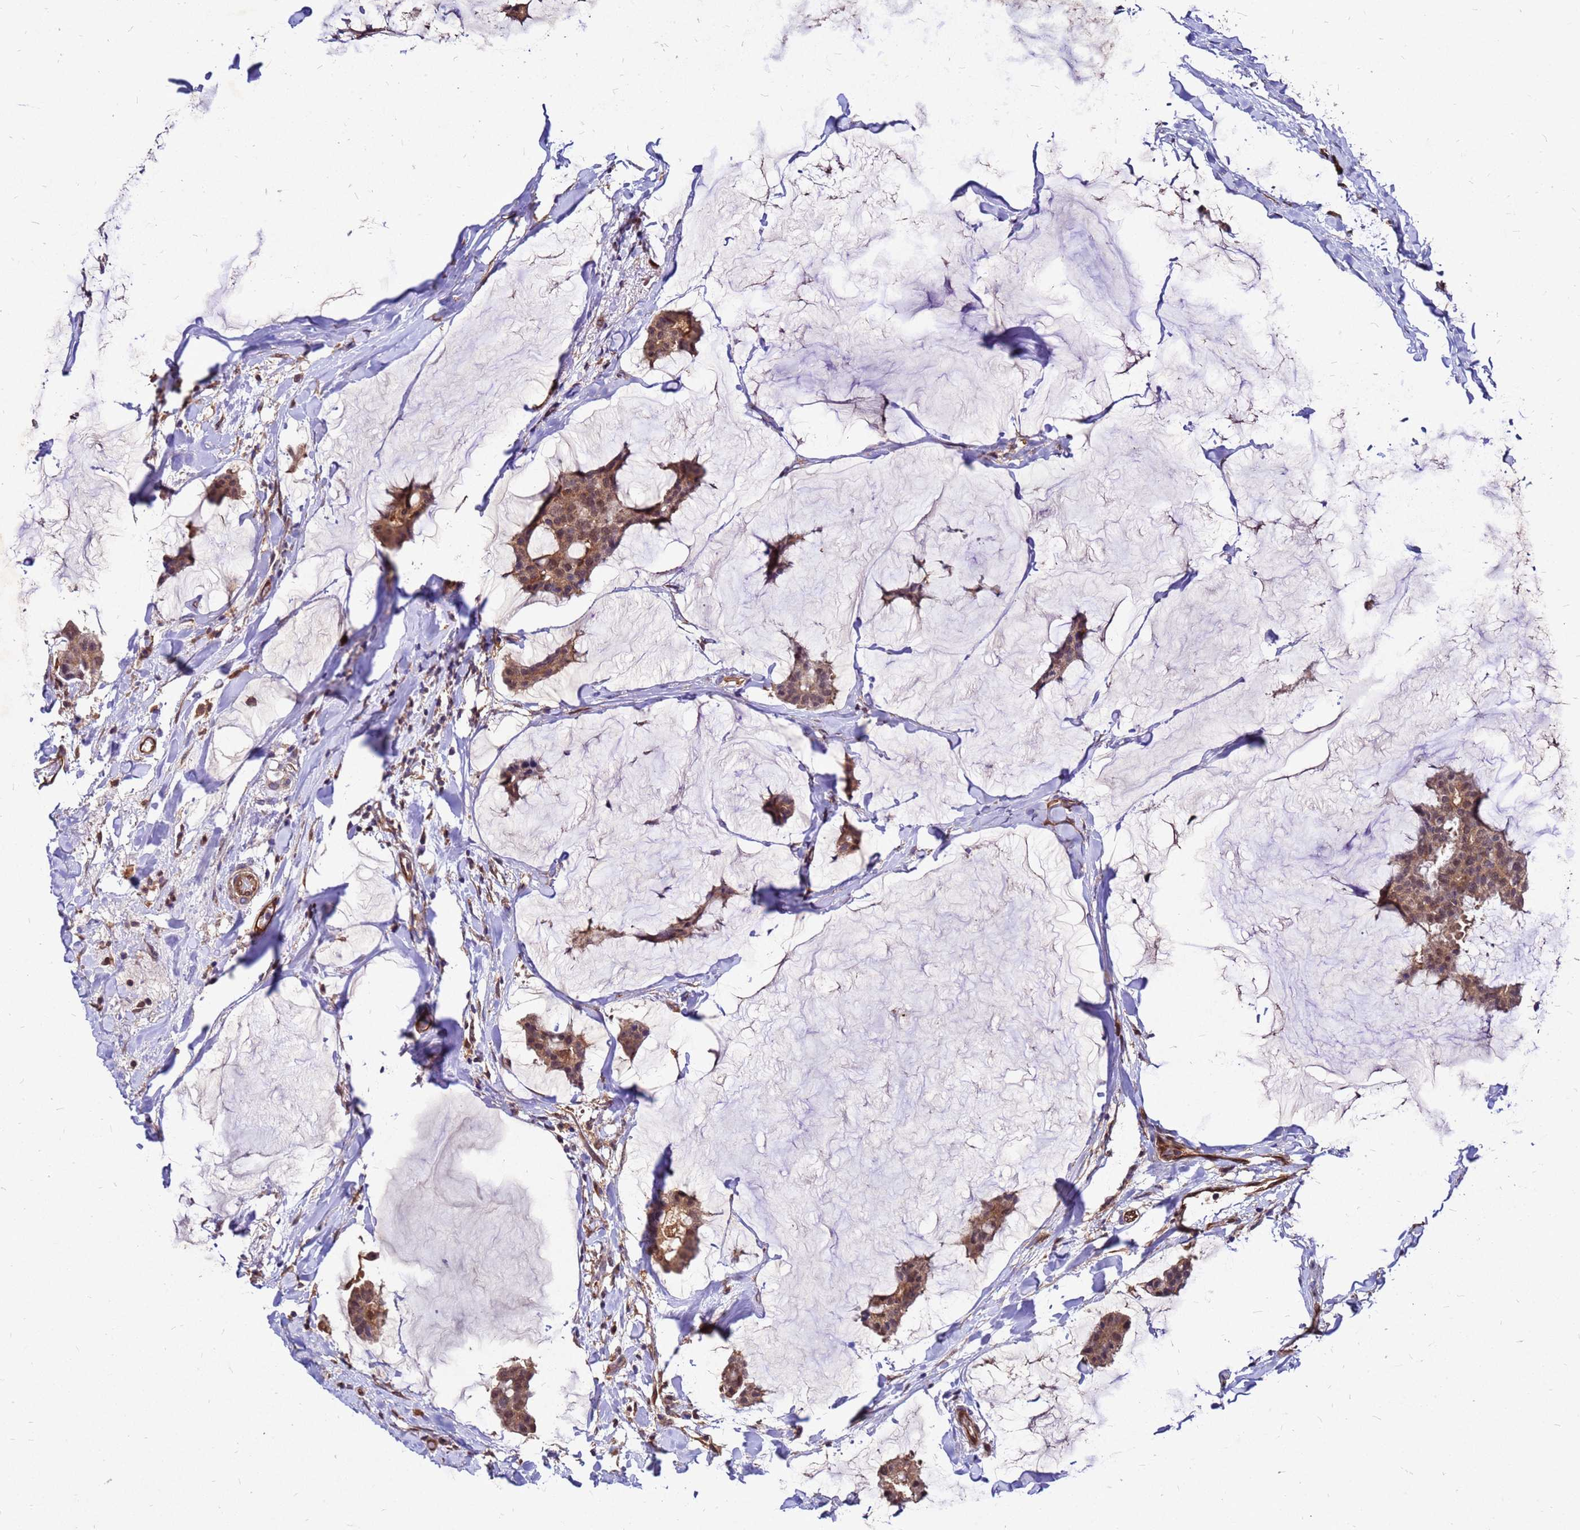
{"staining": {"intensity": "moderate", "quantity": ">75%", "location": "cytoplasmic/membranous"}, "tissue": "breast cancer", "cell_type": "Tumor cells", "image_type": "cancer", "snomed": [{"axis": "morphology", "description": "Duct carcinoma"}, {"axis": "topography", "description": "Breast"}], "caption": "Tumor cells show medium levels of moderate cytoplasmic/membranous positivity in approximately >75% of cells in human breast invasive ductal carcinoma.", "gene": "DUSP23", "patient": {"sex": "female", "age": 93}}